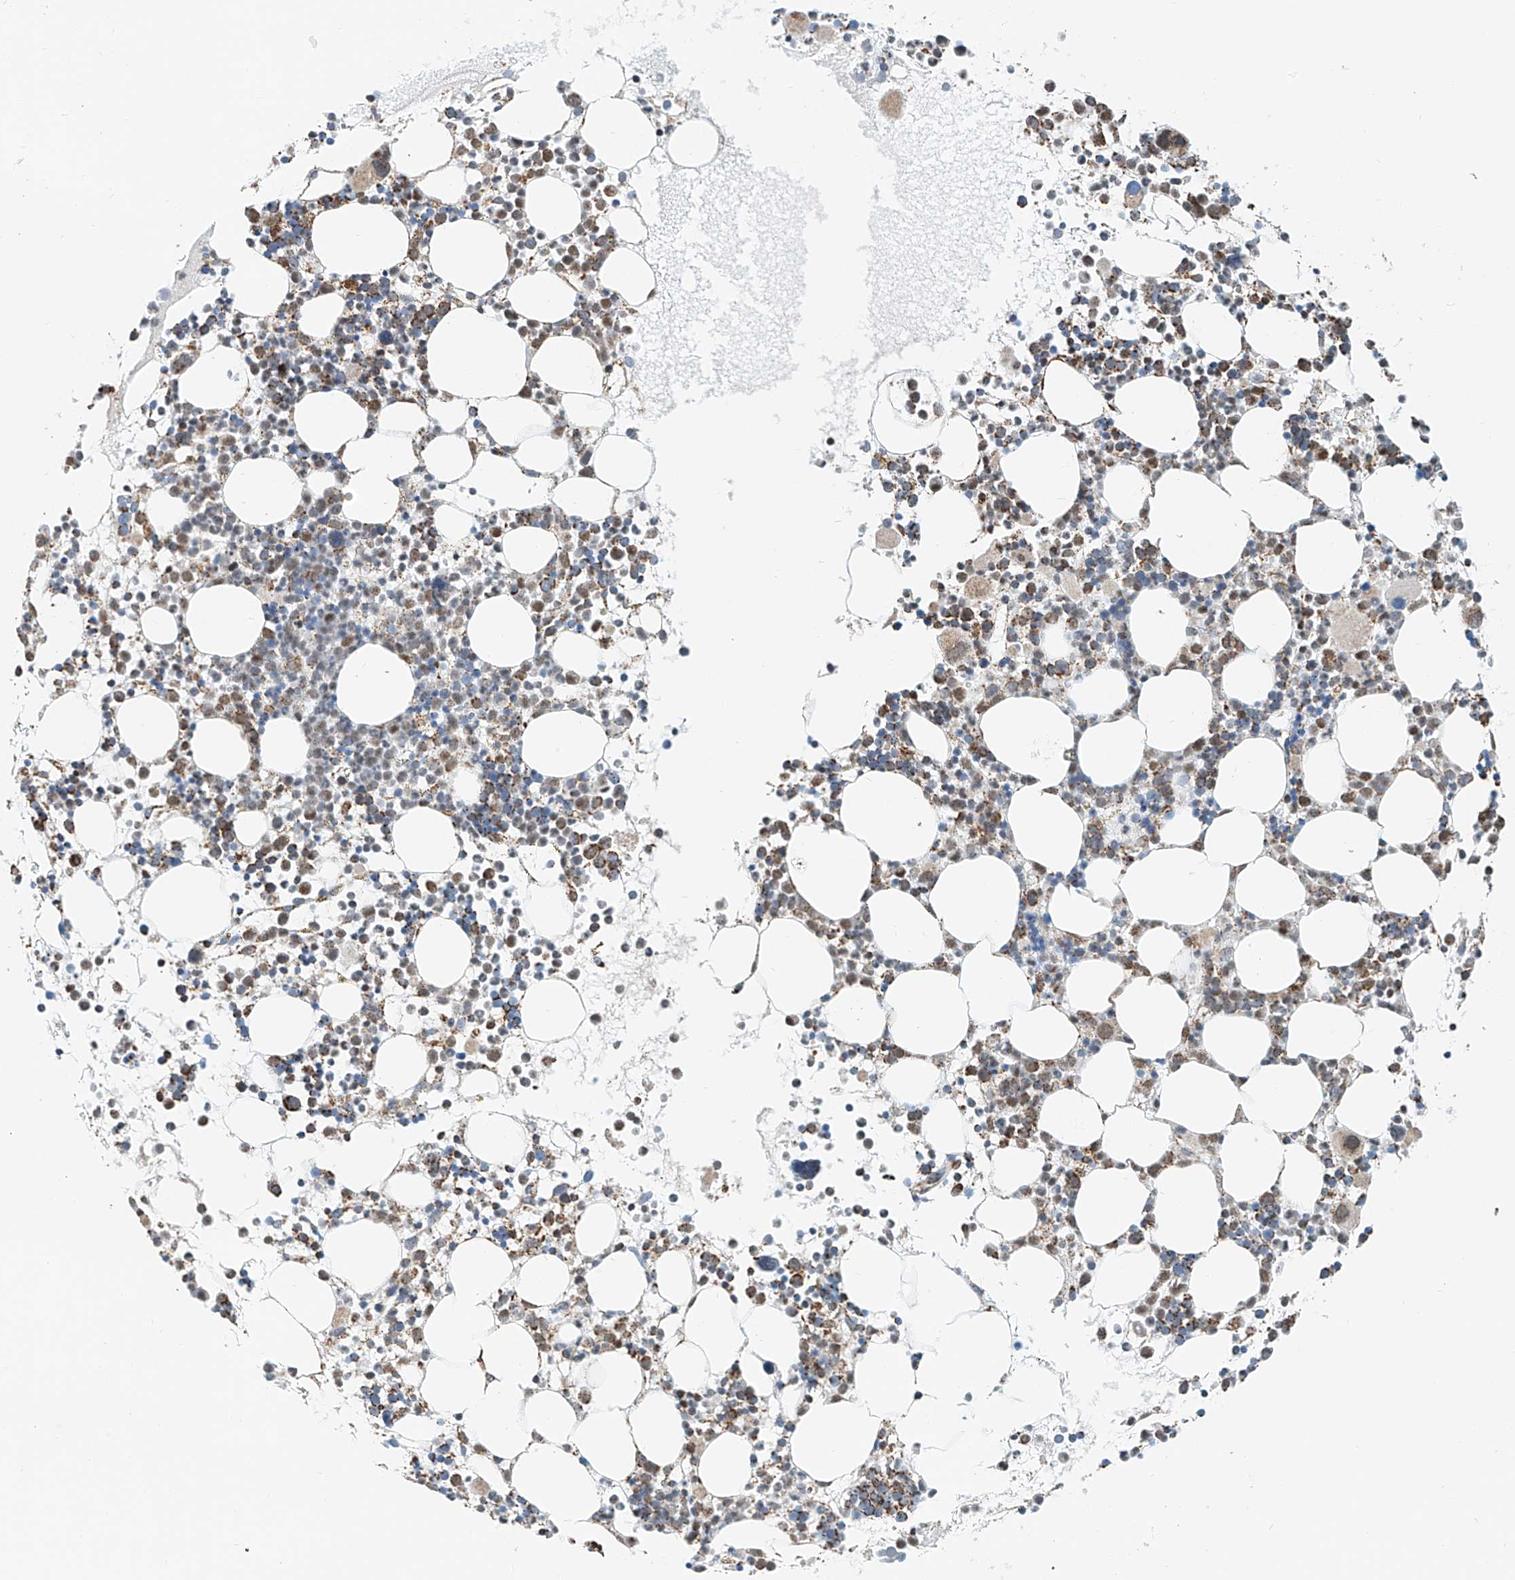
{"staining": {"intensity": "weak", "quantity": ">75%", "location": "cytoplasmic/membranous"}, "tissue": "bone marrow", "cell_type": "Hematopoietic cells", "image_type": "normal", "snomed": [{"axis": "morphology", "description": "Normal tissue, NOS"}, {"axis": "topography", "description": "Bone marrow"}], "caption": "This image displays immunohistochemistry (IHC) staining of normal human bone marrow, with low weak cytoplasmic/membranous staining in approximately >75% of hematopoietic cells.", "gene": "PPA2", "patient": {"sex": "female", "age": 62}}